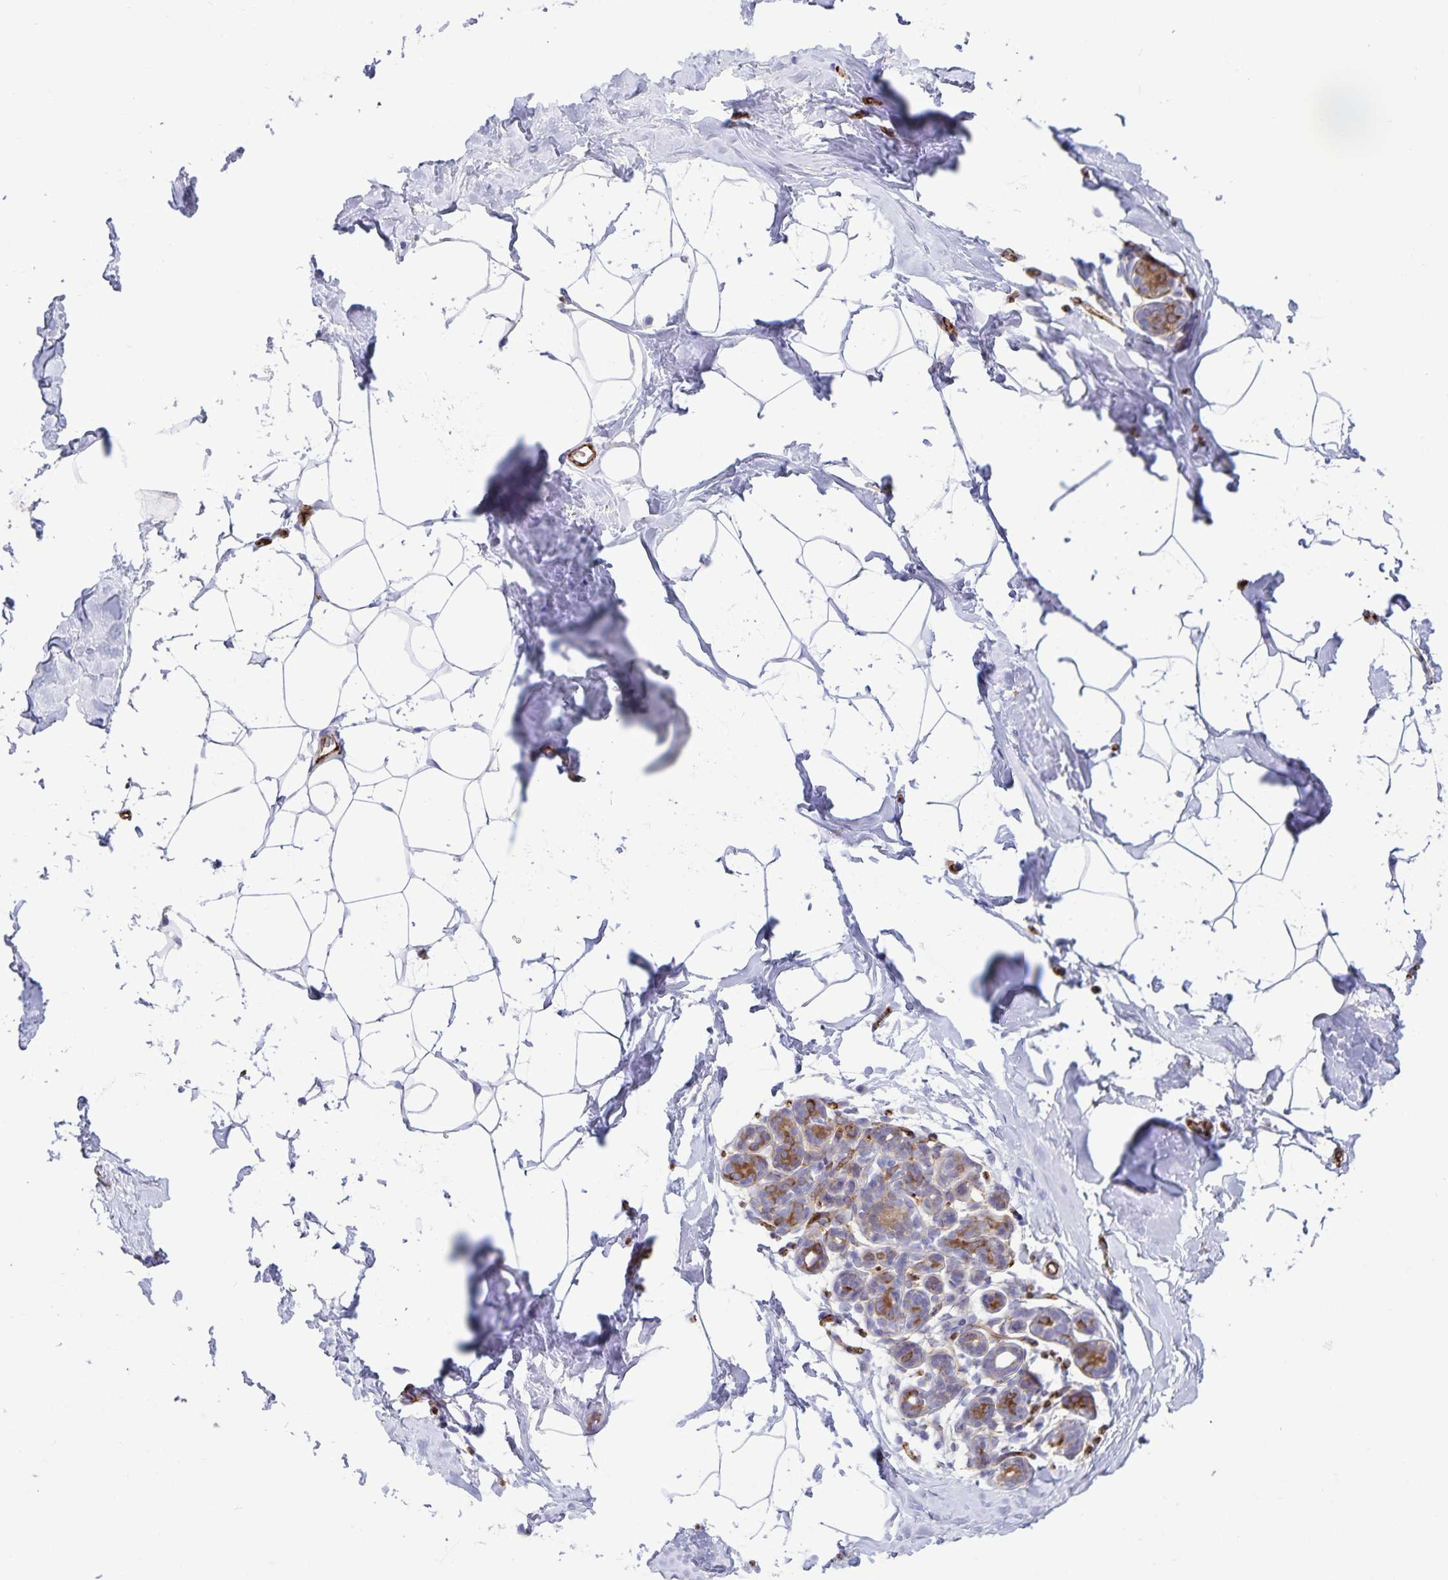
{"staining": {"intensity": "negative", "quantity": "none", "location": "none"}, "tissue": "breast", "cell_type": "Adipocytes", "image_type": "normal", "snomed": [{"axis": "morphology", "description": "Normal tissue, NOS"}, {"axis": "topography", "description": "Breast"}], "caption": "Immunohistochemistry of normal breast reveals no expression in adipocytes.", "gene": "RCN1", "patient": {"sex": "female", "age": 32}}